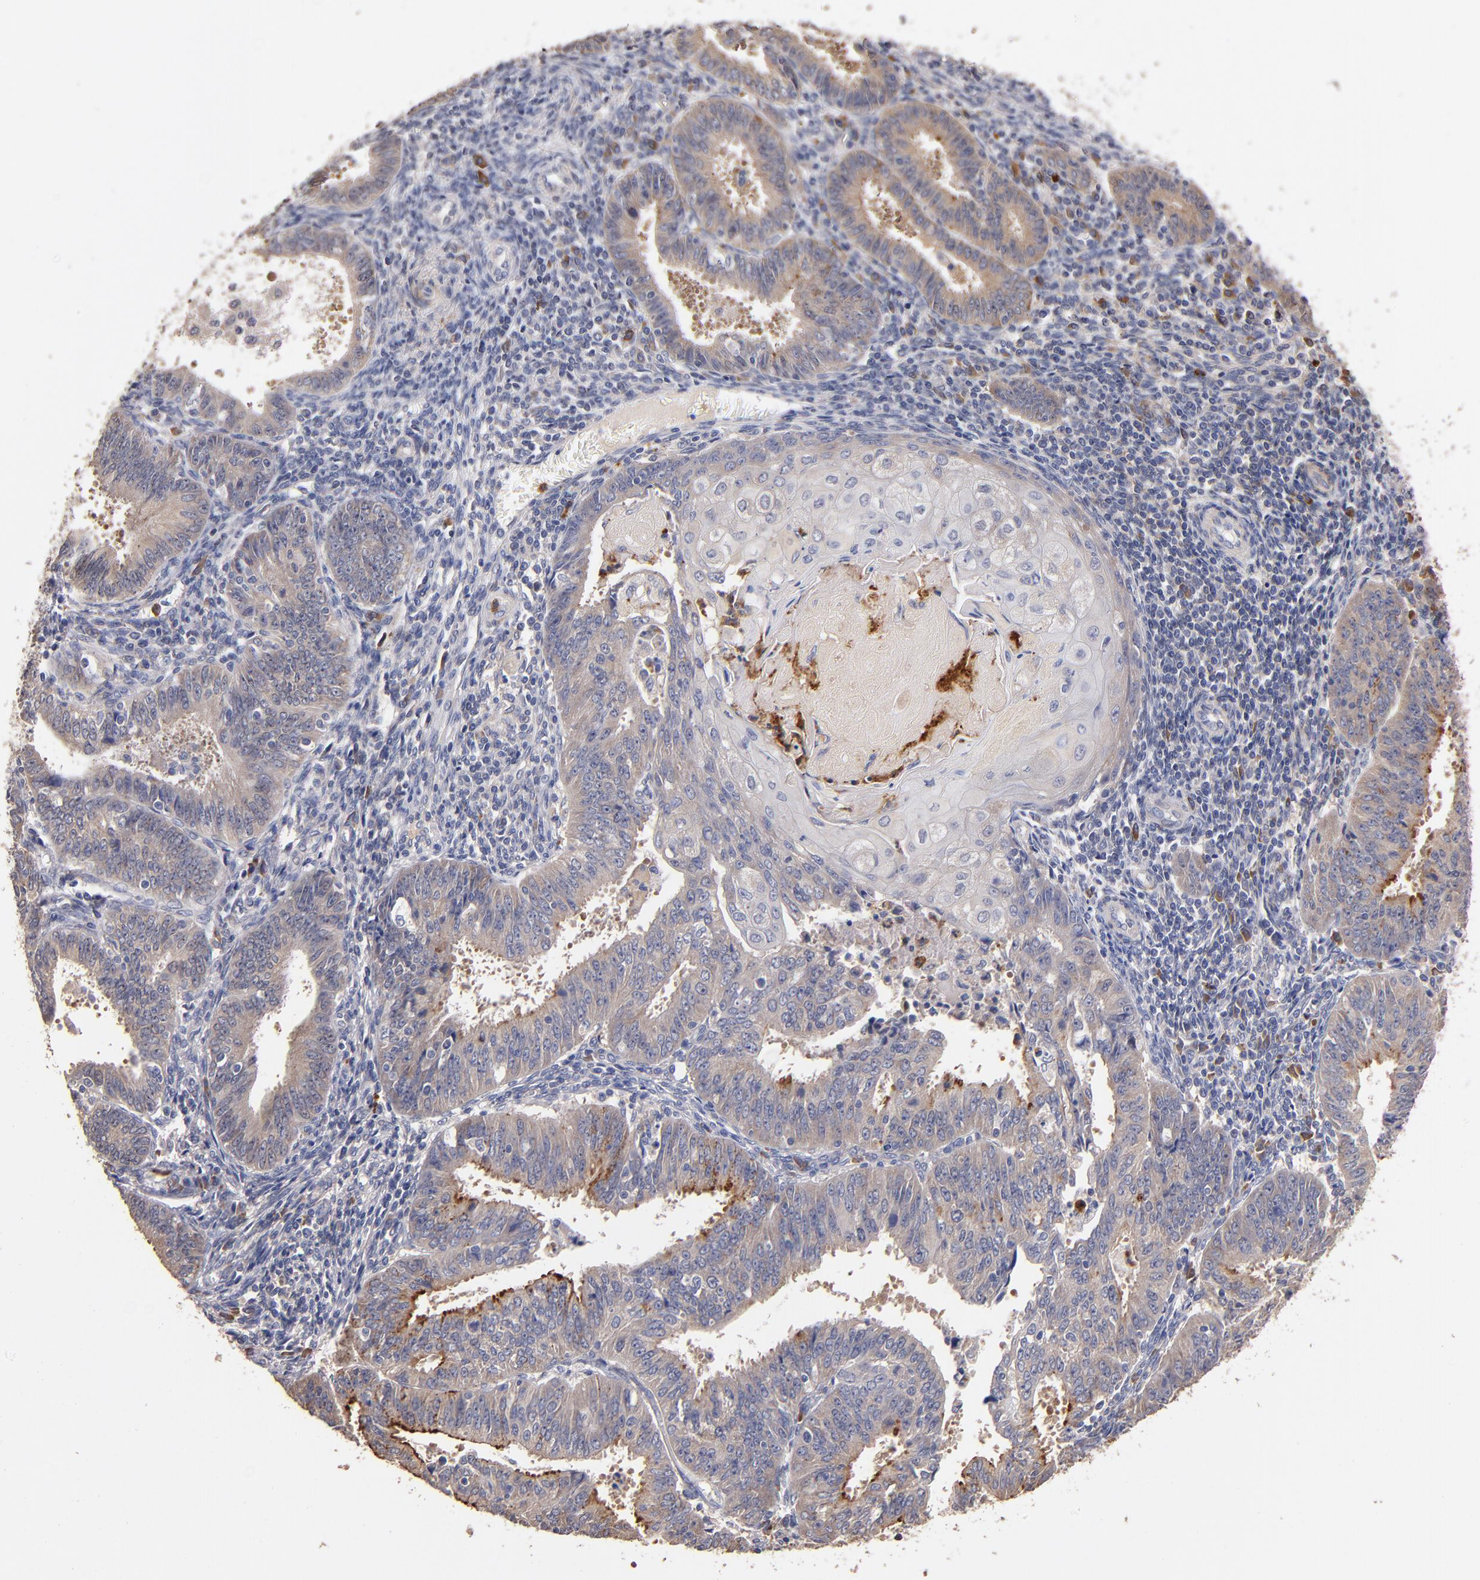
{"staining": {"intensity": "weak", "quantity": ">75%", "location": "cytoplasmic/membranous"}, "tissue": "endometrial cancer", "cell_type": "Tumor cells", "image_type": "cancer", "snomed": [{"axis": "morphology", "description": "Adenocarcinoma, NOS"}, {"axis": "topography", "description": "Endometrium"}], "caption": "Protein staining reveals weak cytoplasmic/membranous positivity in approximately >75% of tumor cells in adenocarcinoma (endometrial).", "gene": "TTLL12", "patient": {"sex": "female", "age": 42}}